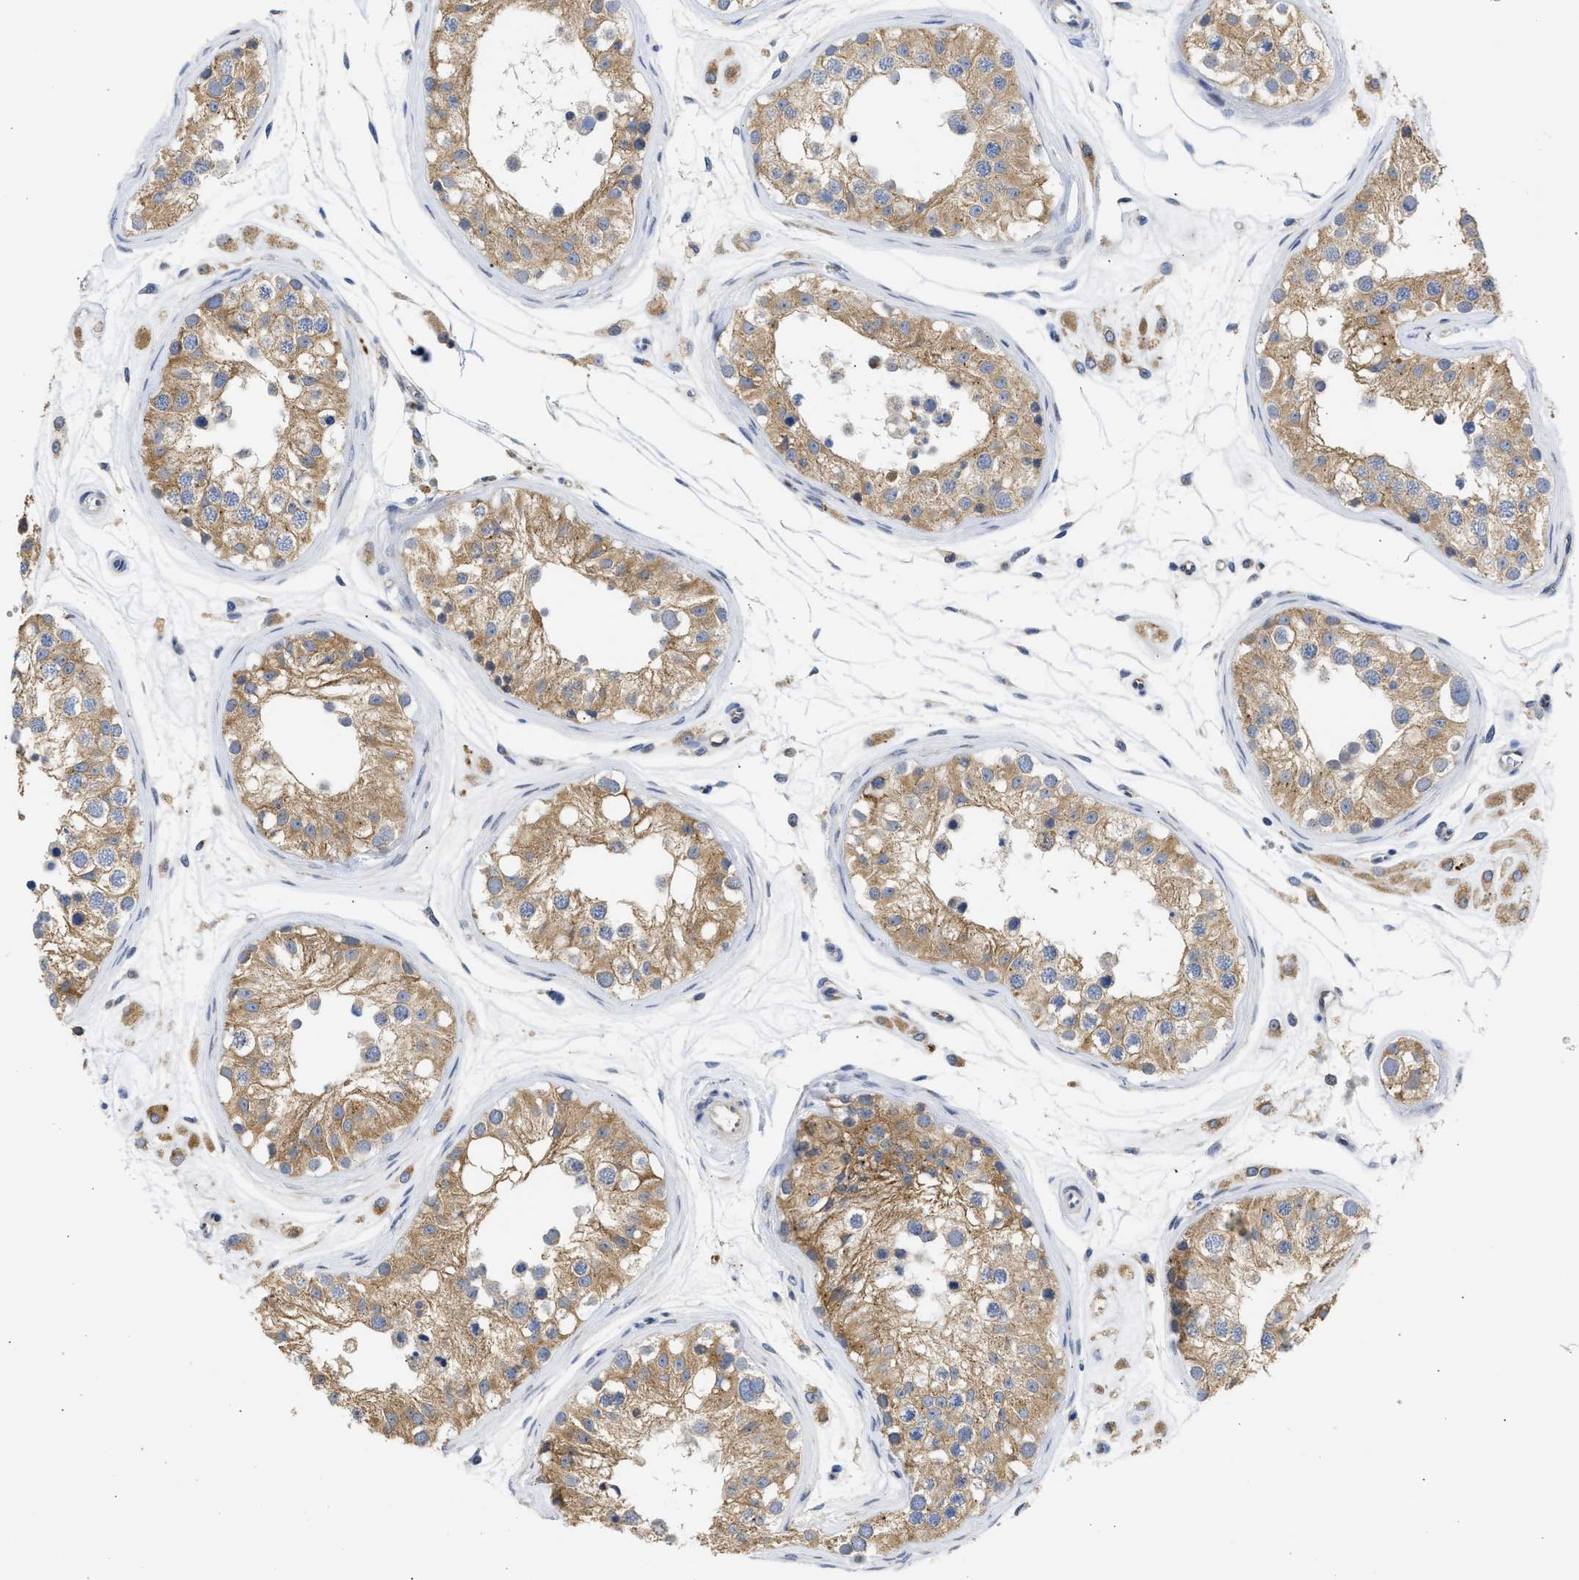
{"staining": {"intensity": "moderate", "quantity": ">75%", "location": "cytoplasmic/membranous"}, "tissue": "testis", "cell_type": "Cells in seminiferous ducts", "image_type": "normal", "snomed": [{"axis": "morphology", "description": "Normal tissue, NOS"}, {"axis": "morphology", "description": "Adenocarcinoma, metastatic, NOS"}, {"axis": "topography", "description": "Testis"}], "caption": "Immunohistochemistry (IHC) micrograph of benign testis stained for a protein (brown), which displays medium levels of moderate cytoplasmic/membranous expression in approximately >75% of cells in seminiferous ducts.", "gene": "TMED1", "patient": {"sex": "male", "age": 26}}